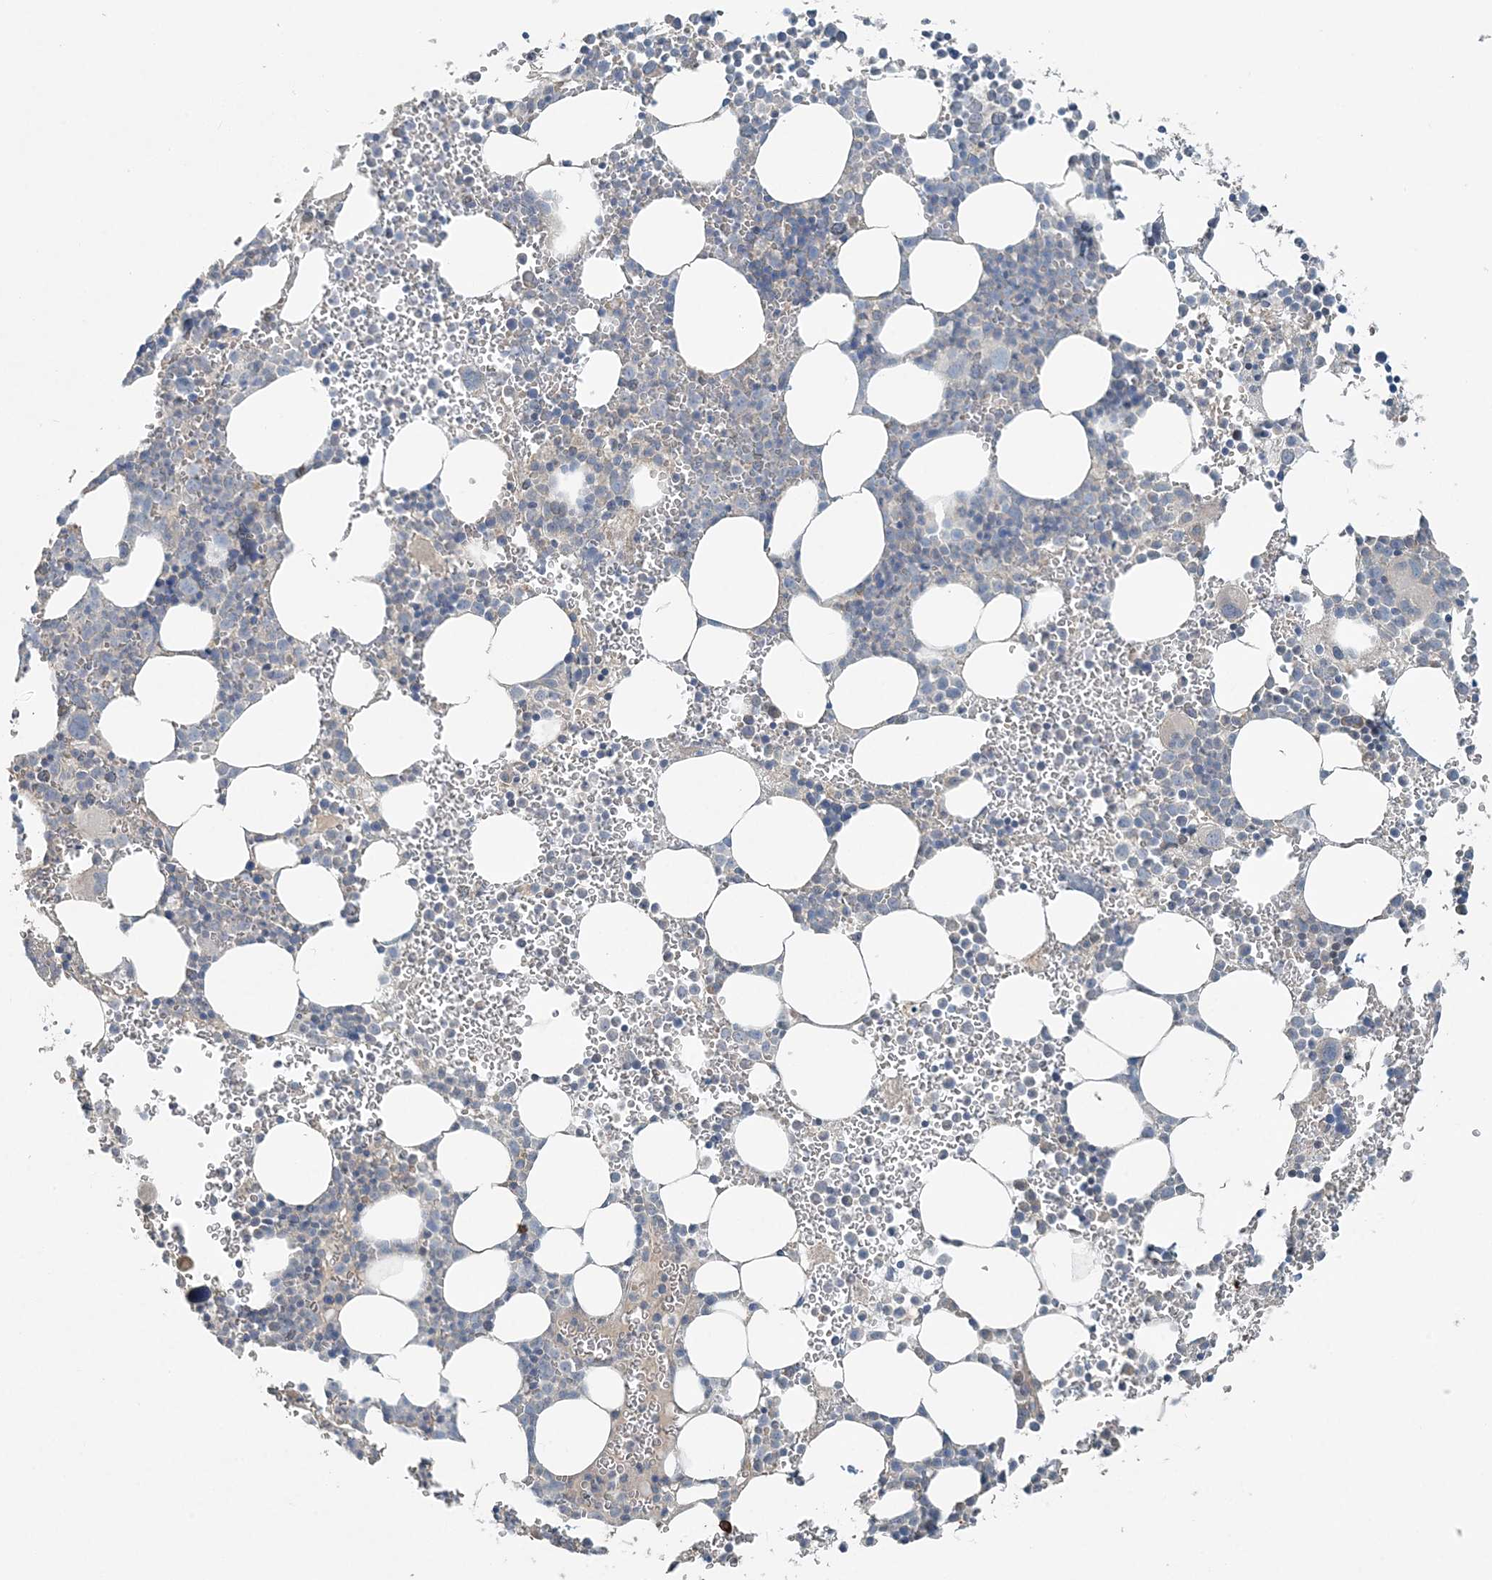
{"staining": {"intensity": "negative", "quantity": "none", "location": "none"}, "tissue": "bone marrow", "cell_type": "Hematopoietic cells", "image_type": "normal", "snomed": [{"axis": "morphology", "description": "Normal tissue, NOS"}, {"axis": "topography", "description": "Bone marrow"}], "caption": "Immunohistochemical staining of benign bone marrow shows no significant positivity in hematopoietic cells. (Stains: DAB immunohistochemistry (IHC) with hematoxylin counter stain, Microscopy: brightfield microscopy at high magnification).", "gene": "SLC4A10", "patient": {"sex": "female", "age": 78}}